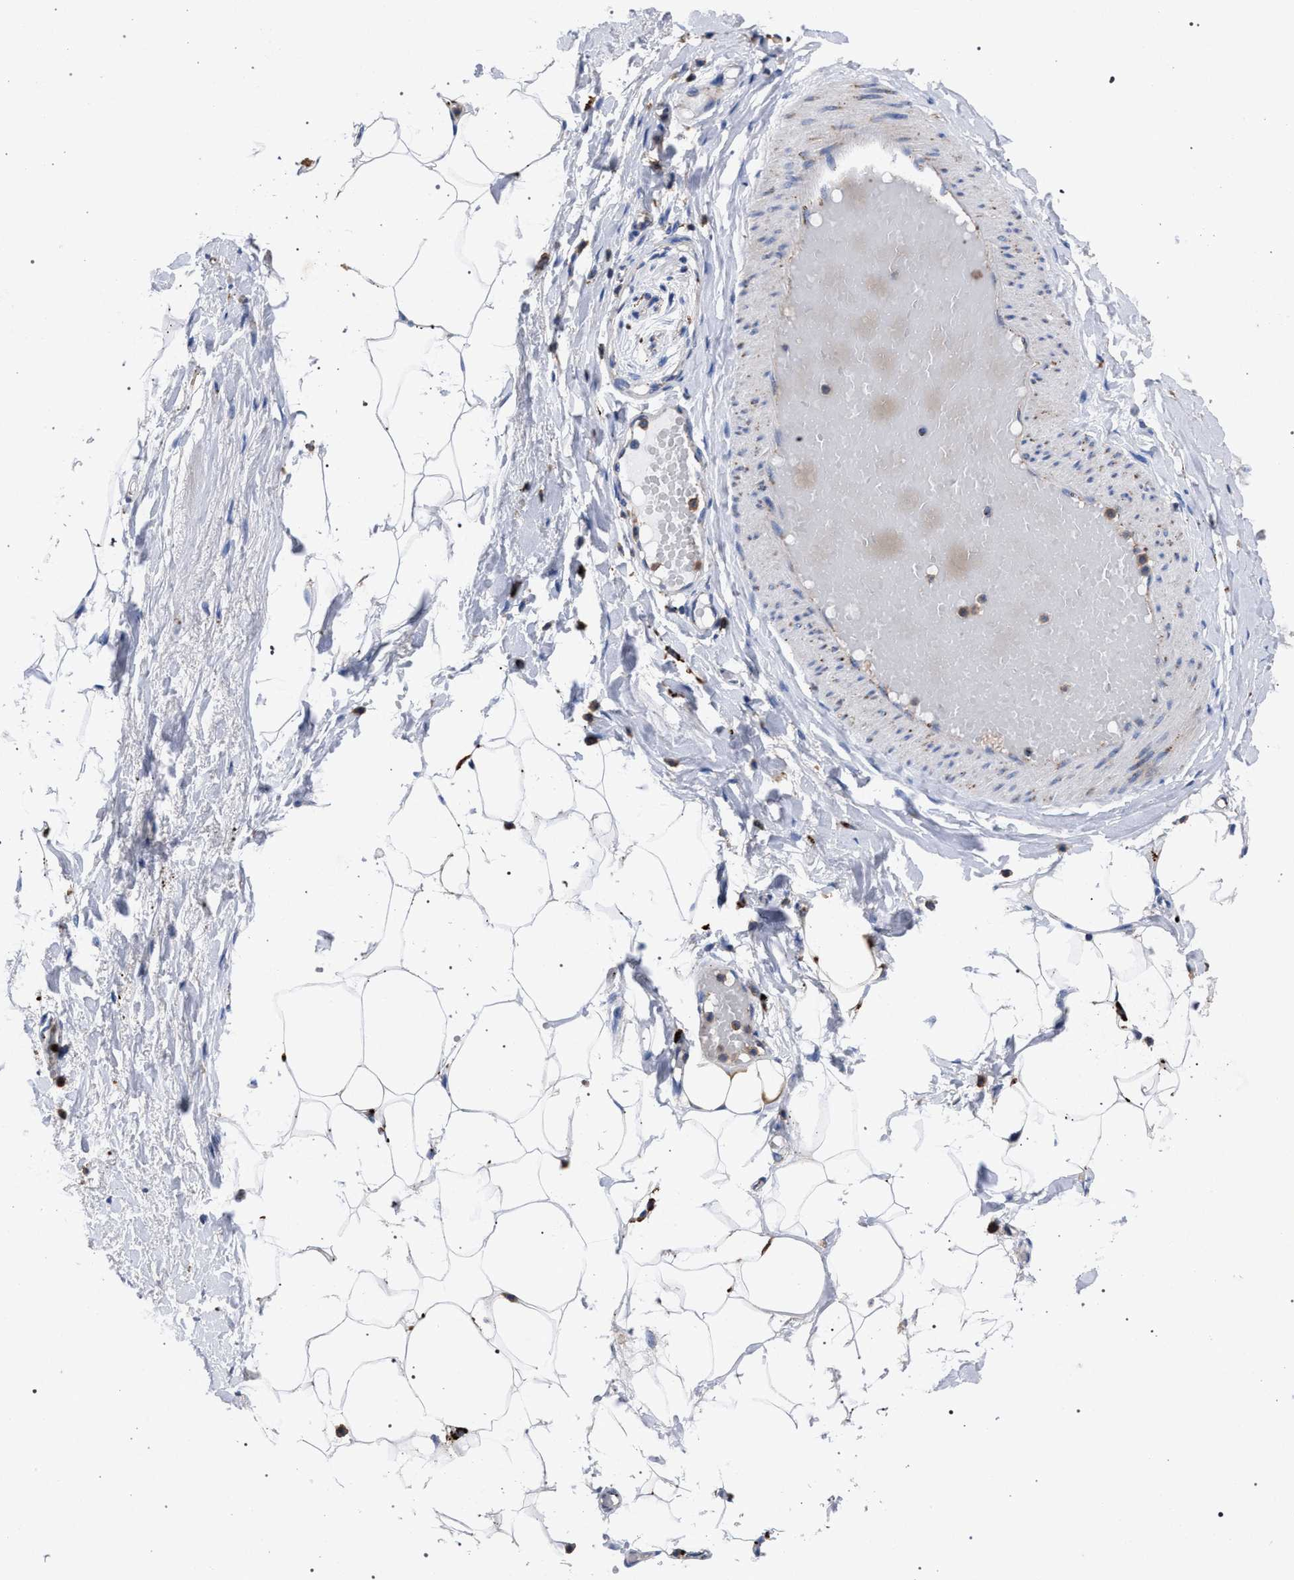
{"staining": {"intensity": "negative", "quantity": "none", "location": "none"}, "tissue": "adipose tissue", "cell_type": "Adipocytes", "image_type": "normal", "snomed": [{"axis": "morphology", "description": "Normal tissue, NOS"}, {"axis": "topography", "description": "Soft tissue"}], "caption": "Immunohistochemistry (IHC) photomicrograph of benign adipose tissue stained for a protein (brown), which exhibits no positivity in adipocytes. (Immunohistochemistry, brightfield microscopy, high magnification).", "gene": "PPT1", "patient": {"sex": "male", "age": 72}}